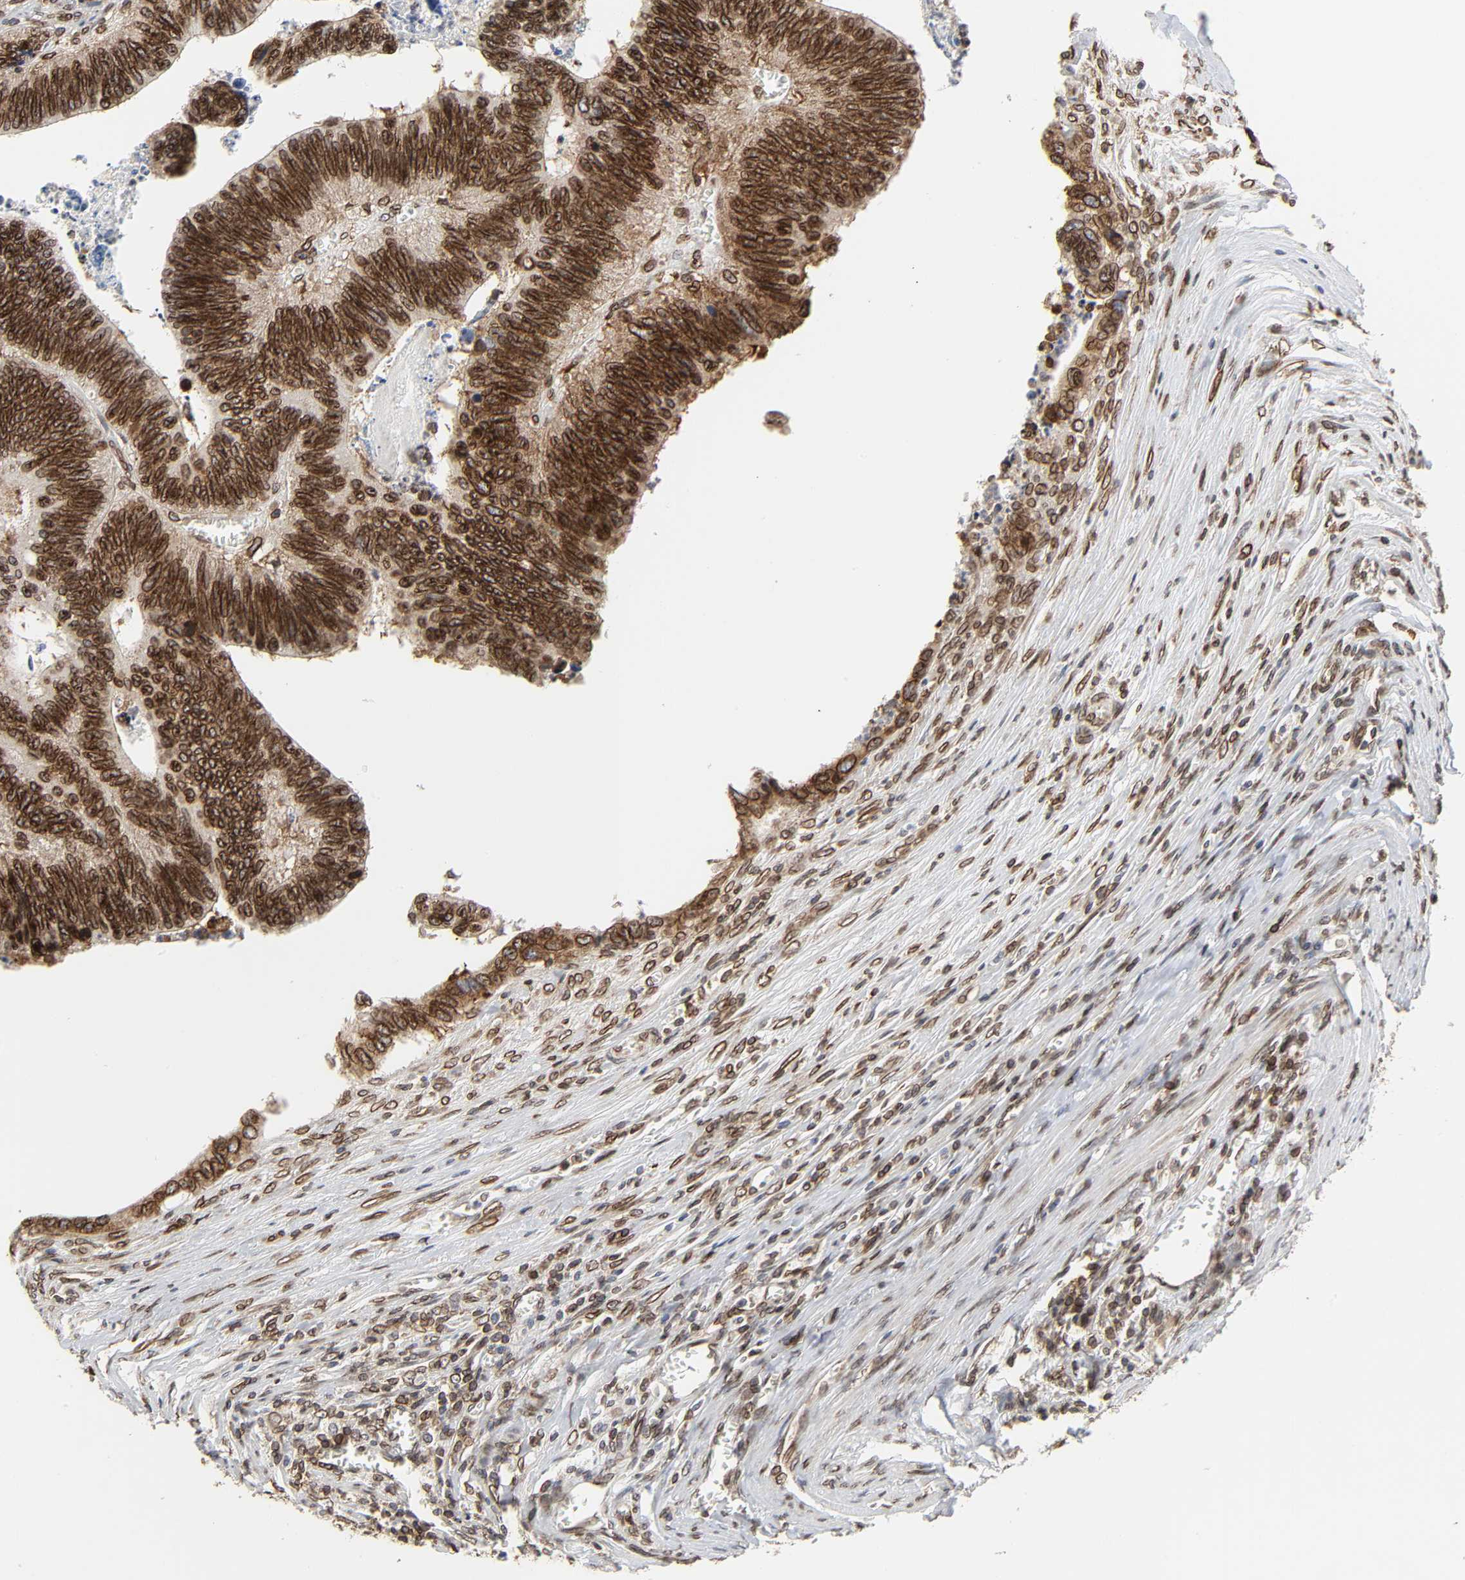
{"staining": {"intensity": "strong", "quantity": ">75%", "location": "cytoplasmic/membranous,nuclear"}, "tissue": "colorectal cancer", "cell_type": "Tumor cells", "image_type": "cancer", "snomed": [{"axis": "morphology", "description": "Adenocarcinoma, NOS"}, {"axis": "topography", "description": "Colon"}], "caption": "Colorectal adenocarcinoma stained for a protein (brown) exhibits strong cytoplasmic/membranous and nuclear positive staining in about >75% of tumor cells.", "gene": "RANGAP1", "patient": {"sex": "male", "age": 72}}